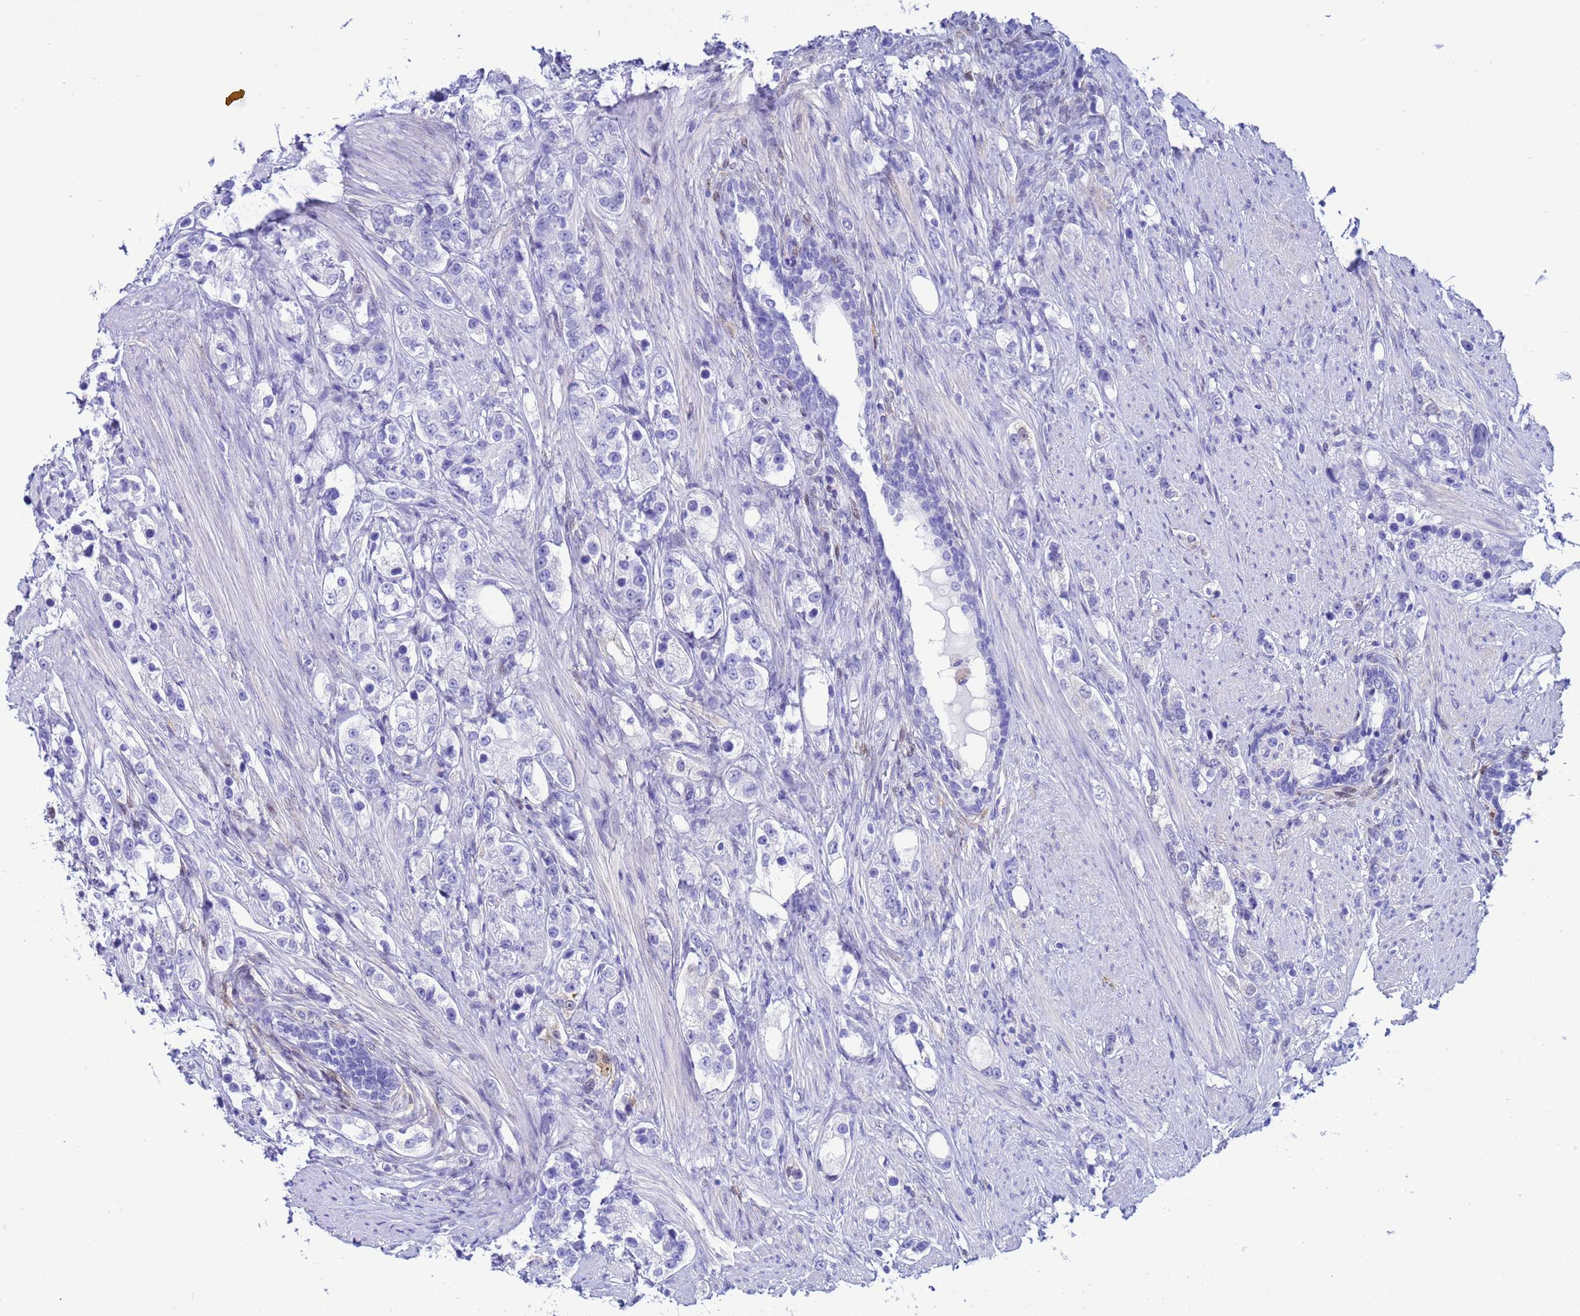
{"staining": {"intensity": "negative", "quantity": "none", "location": "none"}, "tissue": "prostate cancer", "cell_type": "Tumor cells", "image_type": "cancer", "snomed": [{"axis": "morphology", "description": "Adenocarcinoma, High grade"}, {"axis": "topography", "description": "Prostate"}], "caption": "Micrograph shows no significant protein positivity in tumor cells of prostate cancer (high-grade adenocarcinoma). (DAB (3,3'-diaminobenzidine) immunohistochemistry (IHC), high magnification).", "gene": "AKR1C2", "patient": {"sex": "male", "age": 63}}